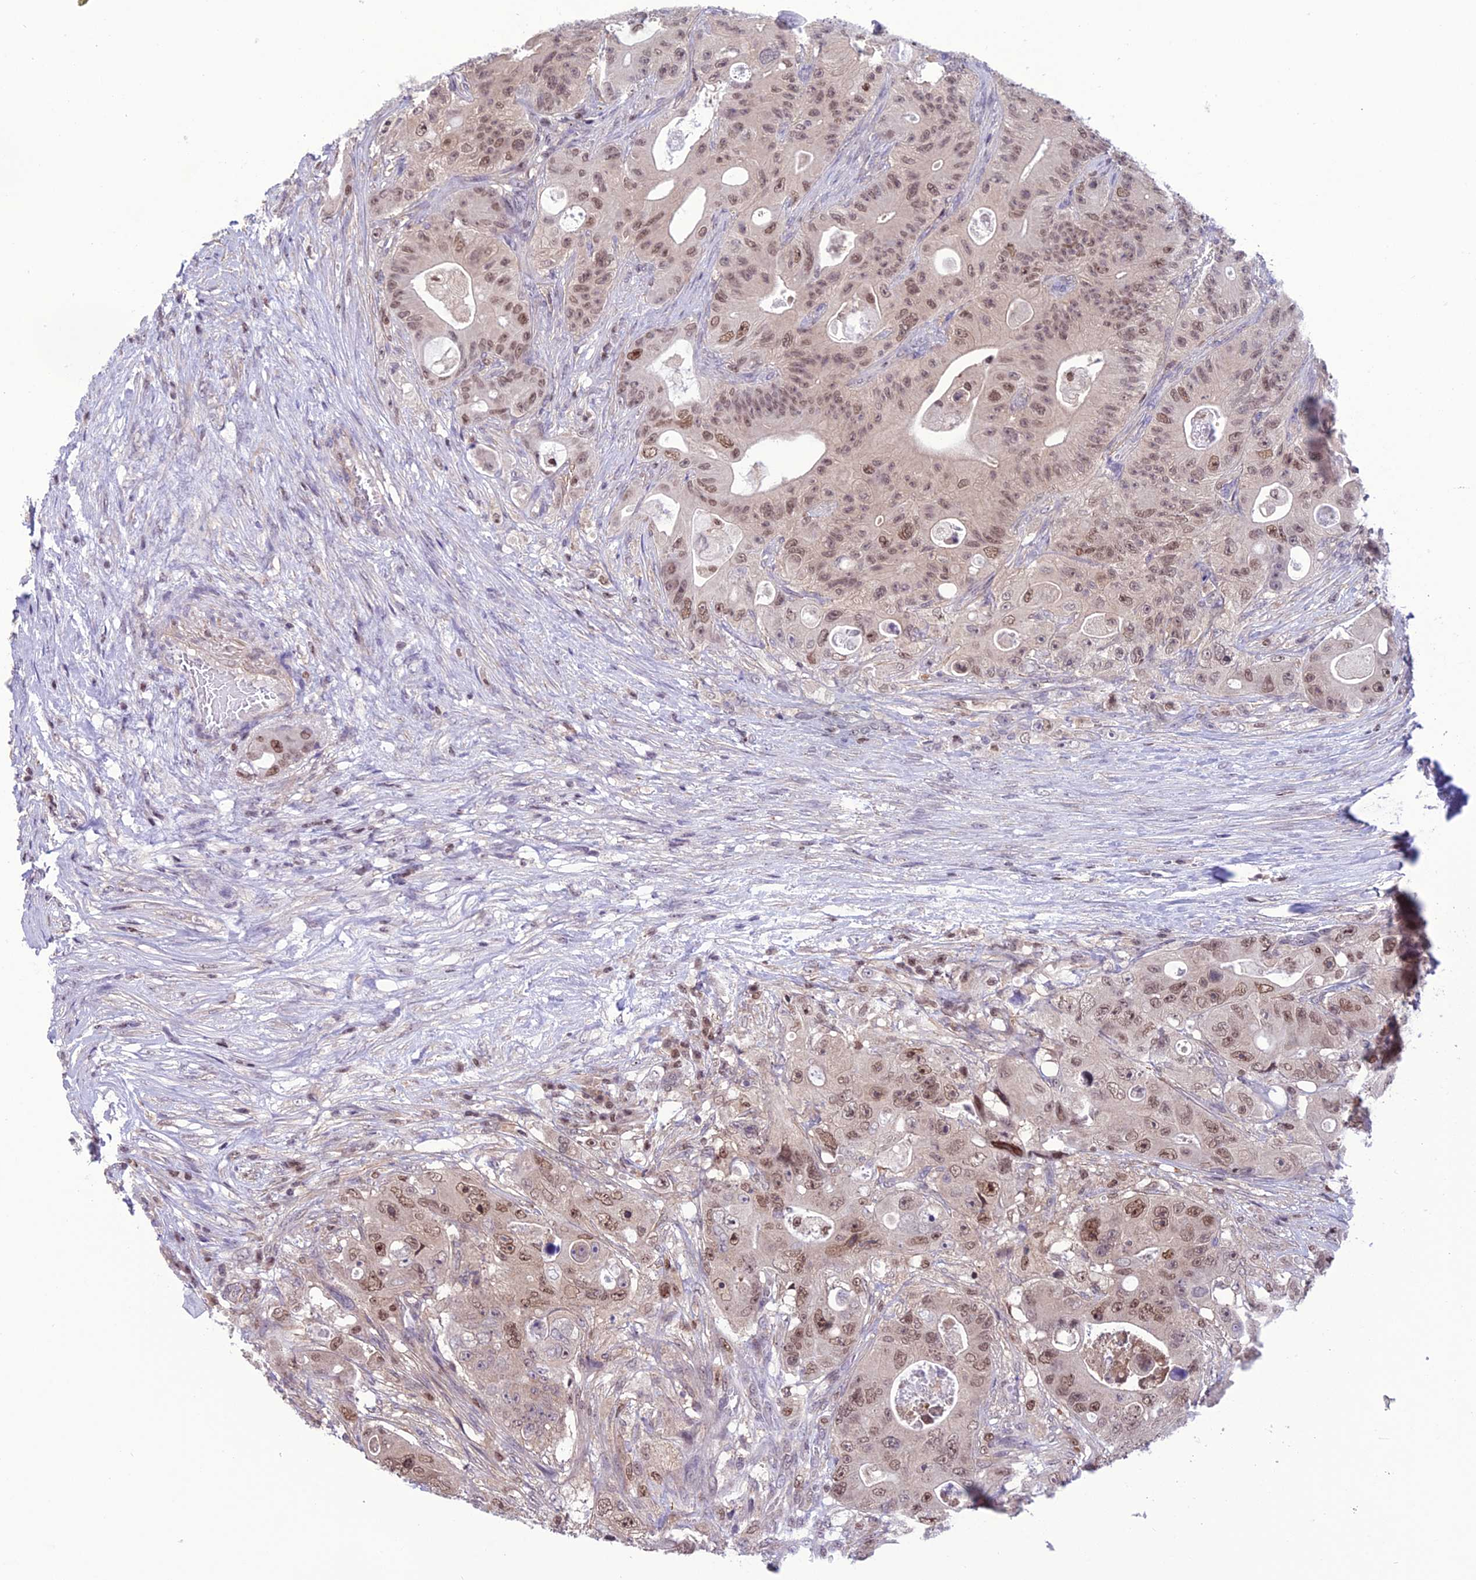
{"staining": {"intensity": "moderate", "quantity": ">75%", "location": "nuclear"}, "tissue": "colorectal cancer", "cell_type": "Tumor cells", "image_type": "cancer", "snomed": [{"axis": "morphology", "description": "Adenocarcinoma, NOS"}, {"axis": "topography", "description": "Colon"}], "caption": "Moderate nuclear protein staining is present in approximately >75% of tumor cells in colorectal adenocarcinoma.", "gene": "MIS12", "patient": {"sex": "female", "age": 46}}